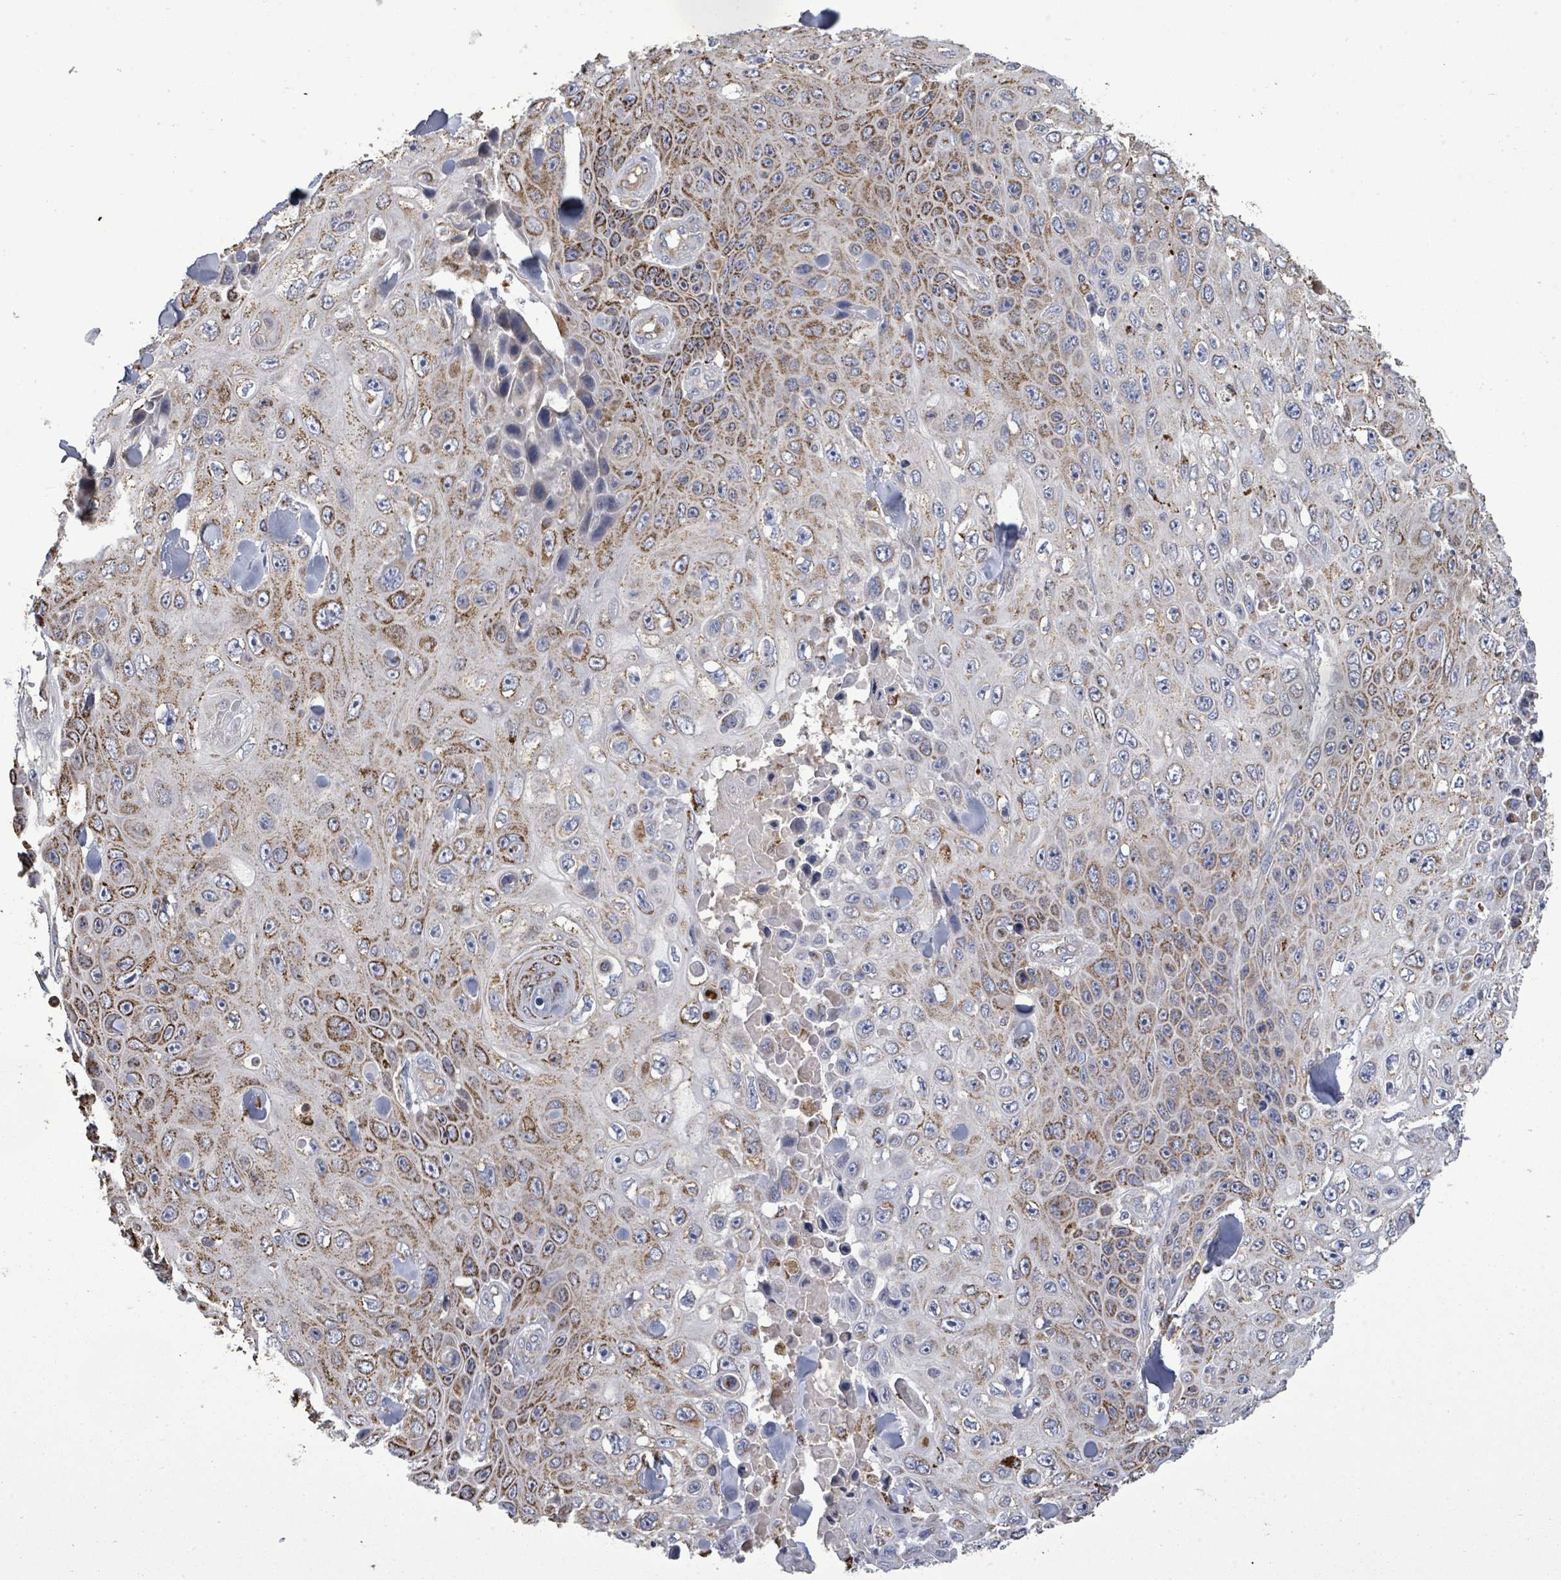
{"staining": {"intensity": "strong", "quantity": "25%-75%", "location": "cytoplasmic/membranous"}, "tissue": "skin cancer", "cell_type": "Tumor cells", "image_type": "cancer", "snomed": [{"axis": "morphology", "description": "Squamous cell carcinoma, NOS"}, {"axis": "topography", "description": "Skin"}], "caption": "Protein expression analysis of human skin squamous cell carcinoma reveals strong cytoplasmic/membranous positivity in approximately 25%-75% of tumor cells.", "gene": "MTMR12", "patient": {"sex": "male", "age": 82}}